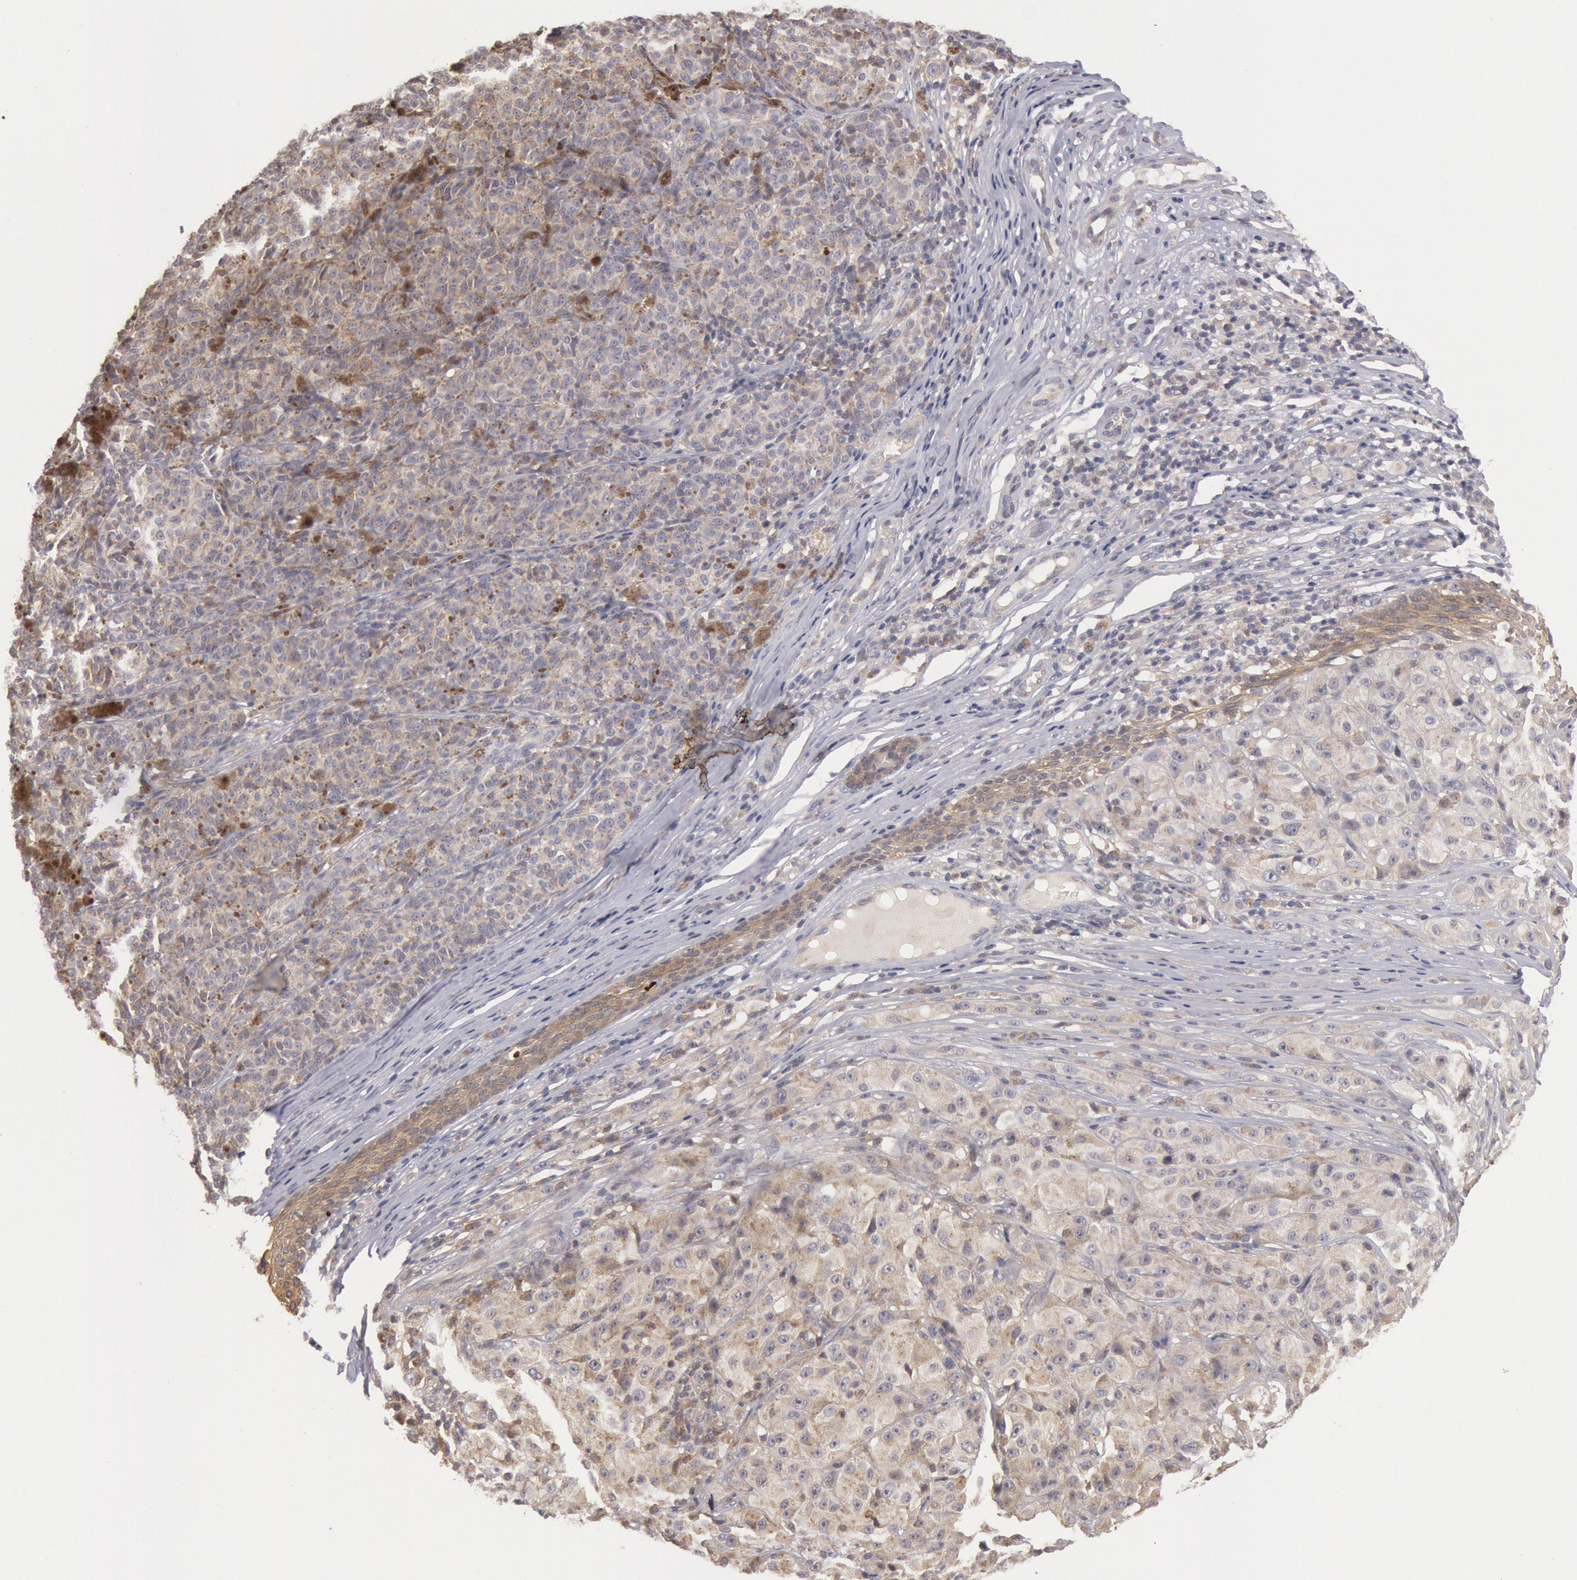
{"staining": {"intensity": "weak", "quantity": ">75%", "location": "cytoplasmic/membranous"}, "tissue": "melanoma", "cell_type": "Tumor cells", "image_type": "cancer", "snomed": [{"axis": "morphology", "description": "Malignant melanoma, NOS"}, {"axis": "topography", "description": "Skin"}], "caption": "Protein expression analysis of human melanoma reveals weak cytoplasmic/membranous expression in about >75% of tumor cells. (Brightfield microscopy of DAB IHC at high magnification).", "gene": "PLA2G6", "patient": {"sex": "male", "age": 56}}